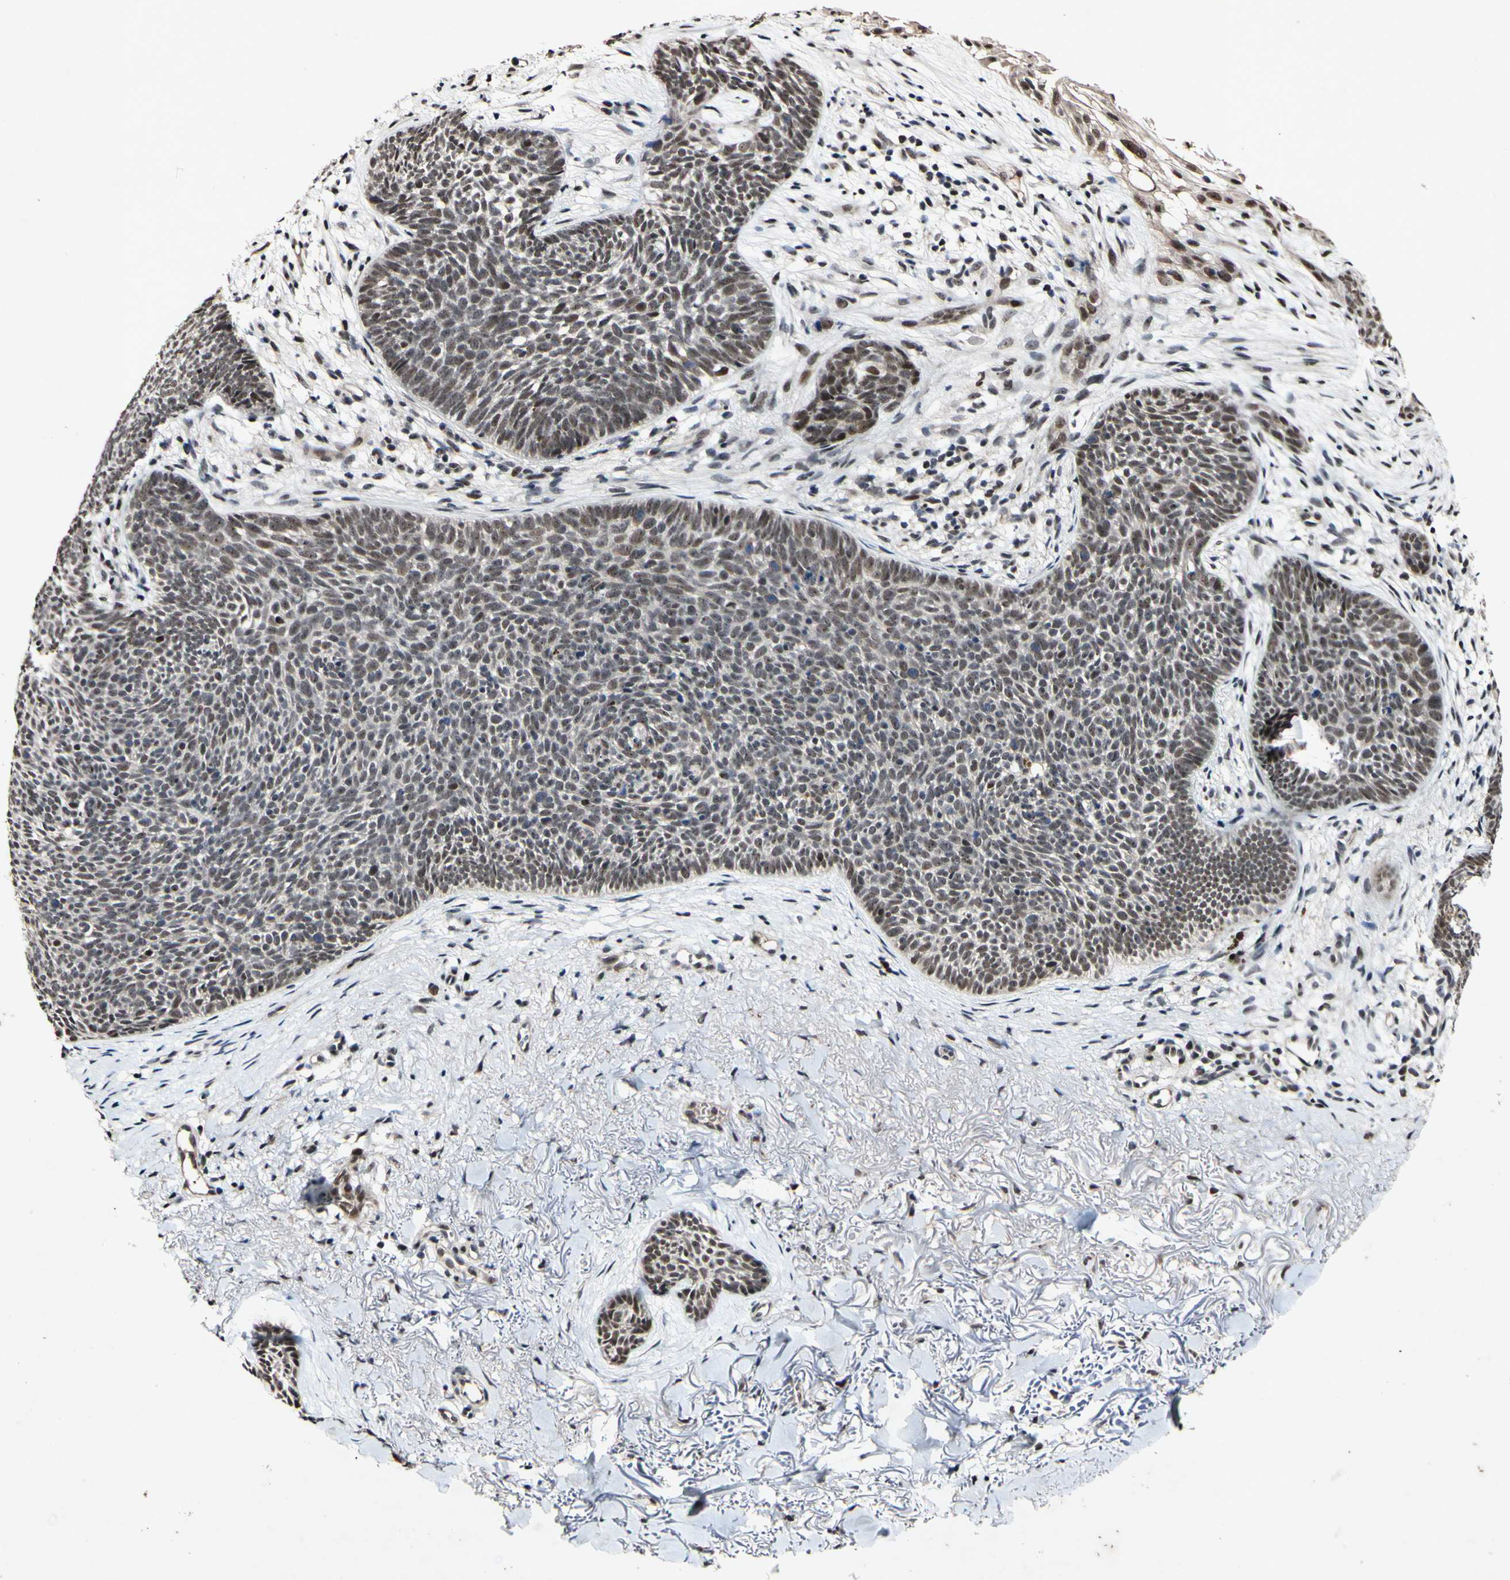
{"staining": {"intensity": "moderate", "quantity": "25%-75%", "location": "nuclear"}, "tissue": "skin cancer", "cell_type": "Tumor cells", "image_type": "cancer", "snomed": [{"axis": "morphology", "description": "Basal cell carcinoma"}, {"axis": "topography", "description": "Skin"}], "caption": "Moderate nuclear protein expression is appreciated in about 25%-75% of tumor cells in skin basal cell carcinoma.", "gene": "POLR2F", "patient": {"sex": "female", "age": 70}}